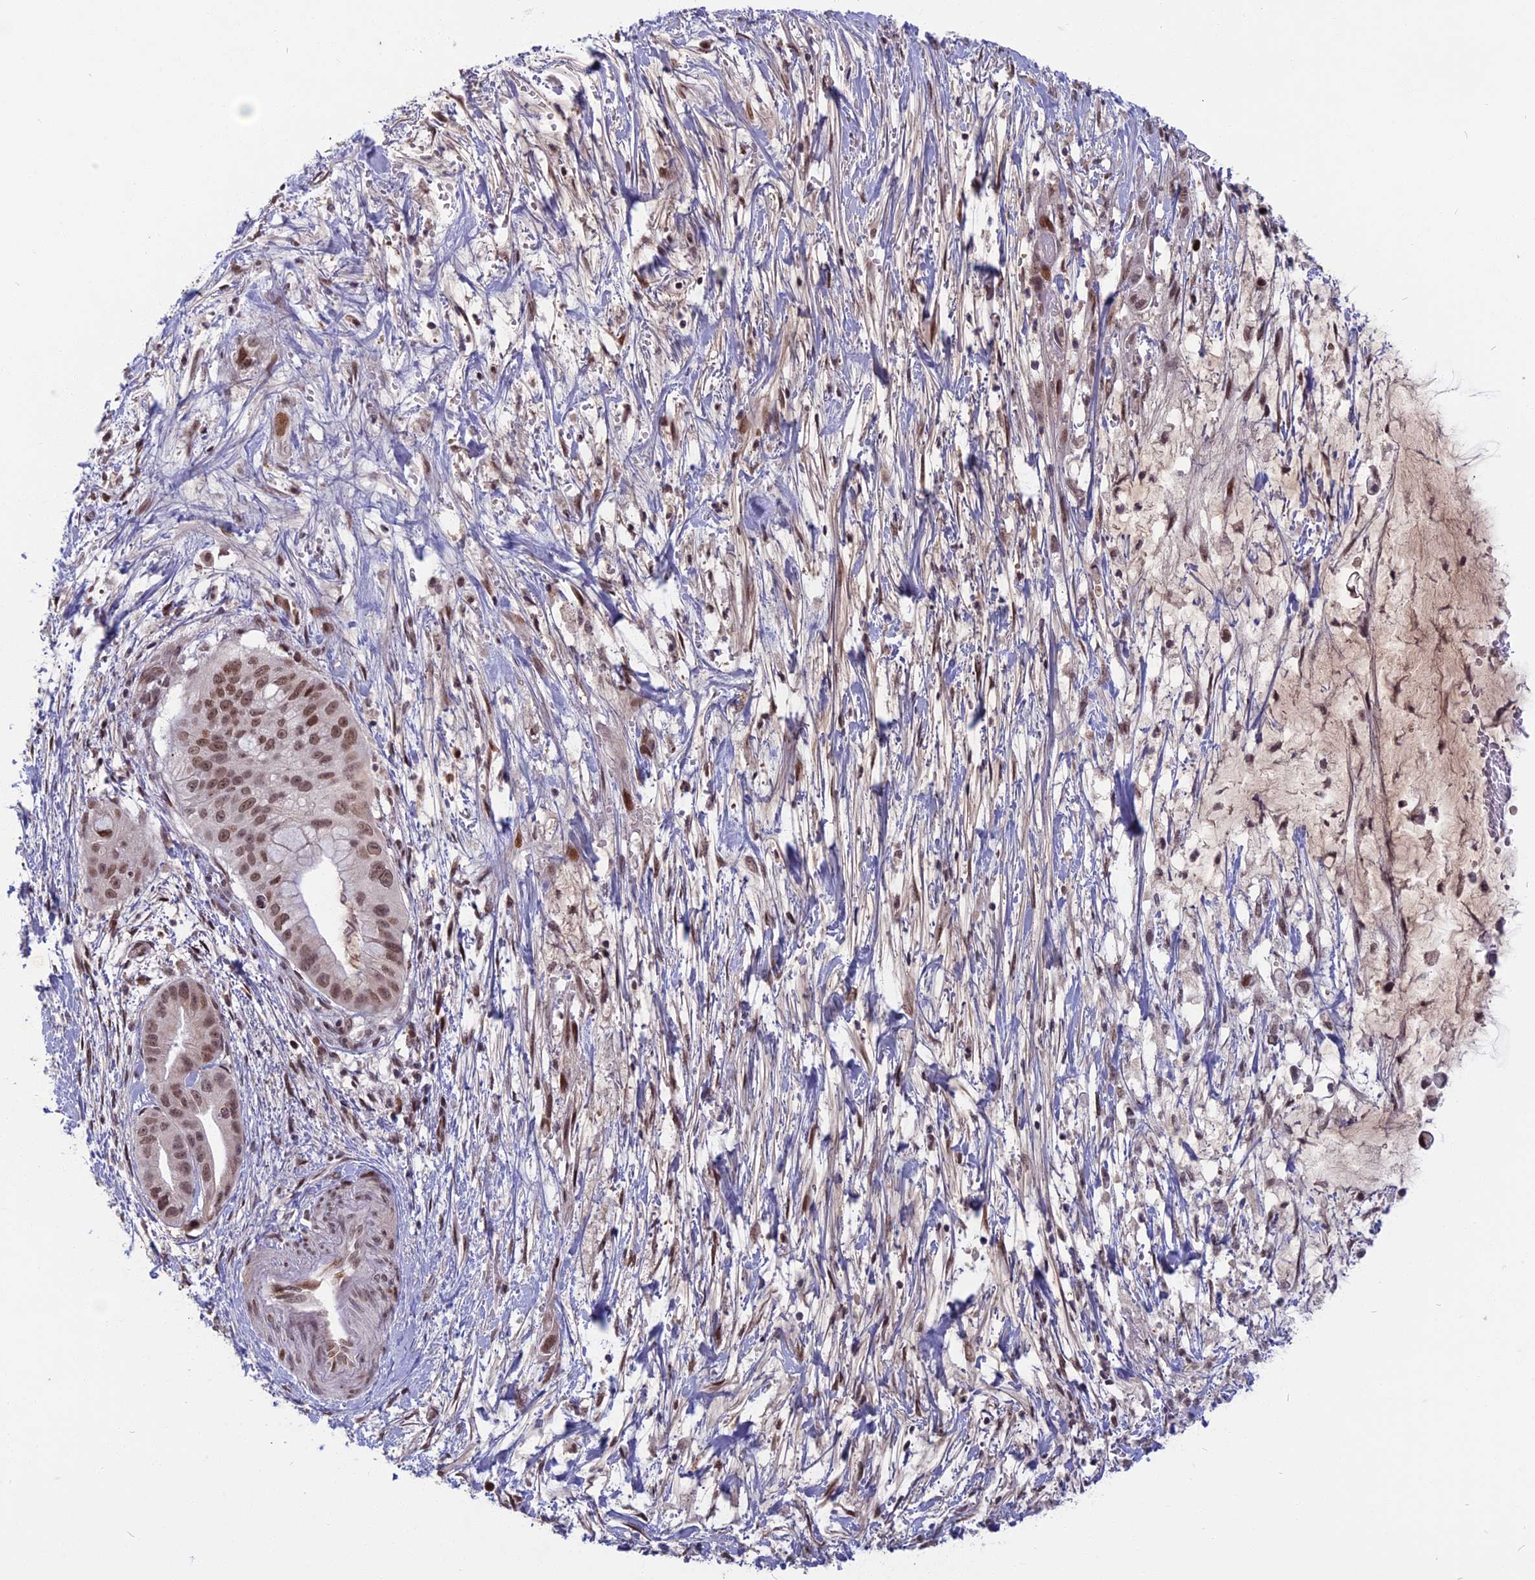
{"staining": {"intensity": "moderate", "quantity": ">75%", "location": "nuclear"}, "tissue": "pancreatic cancer", "cell_type": "Tumor cells", "image_type": "cancer", "snomed": [{"axis": "morphology", "description": "Adenocarcinoma, NOS"}, {"axis": "topography", "description": "Pancreas"}], "caption": "Protein staining of pancreatic cancer tissue exhibits moderate nuclear expression in about >75% of tumor cells.", "gene": "CDC7", "patient": {"sex": "male", "age": 48}}